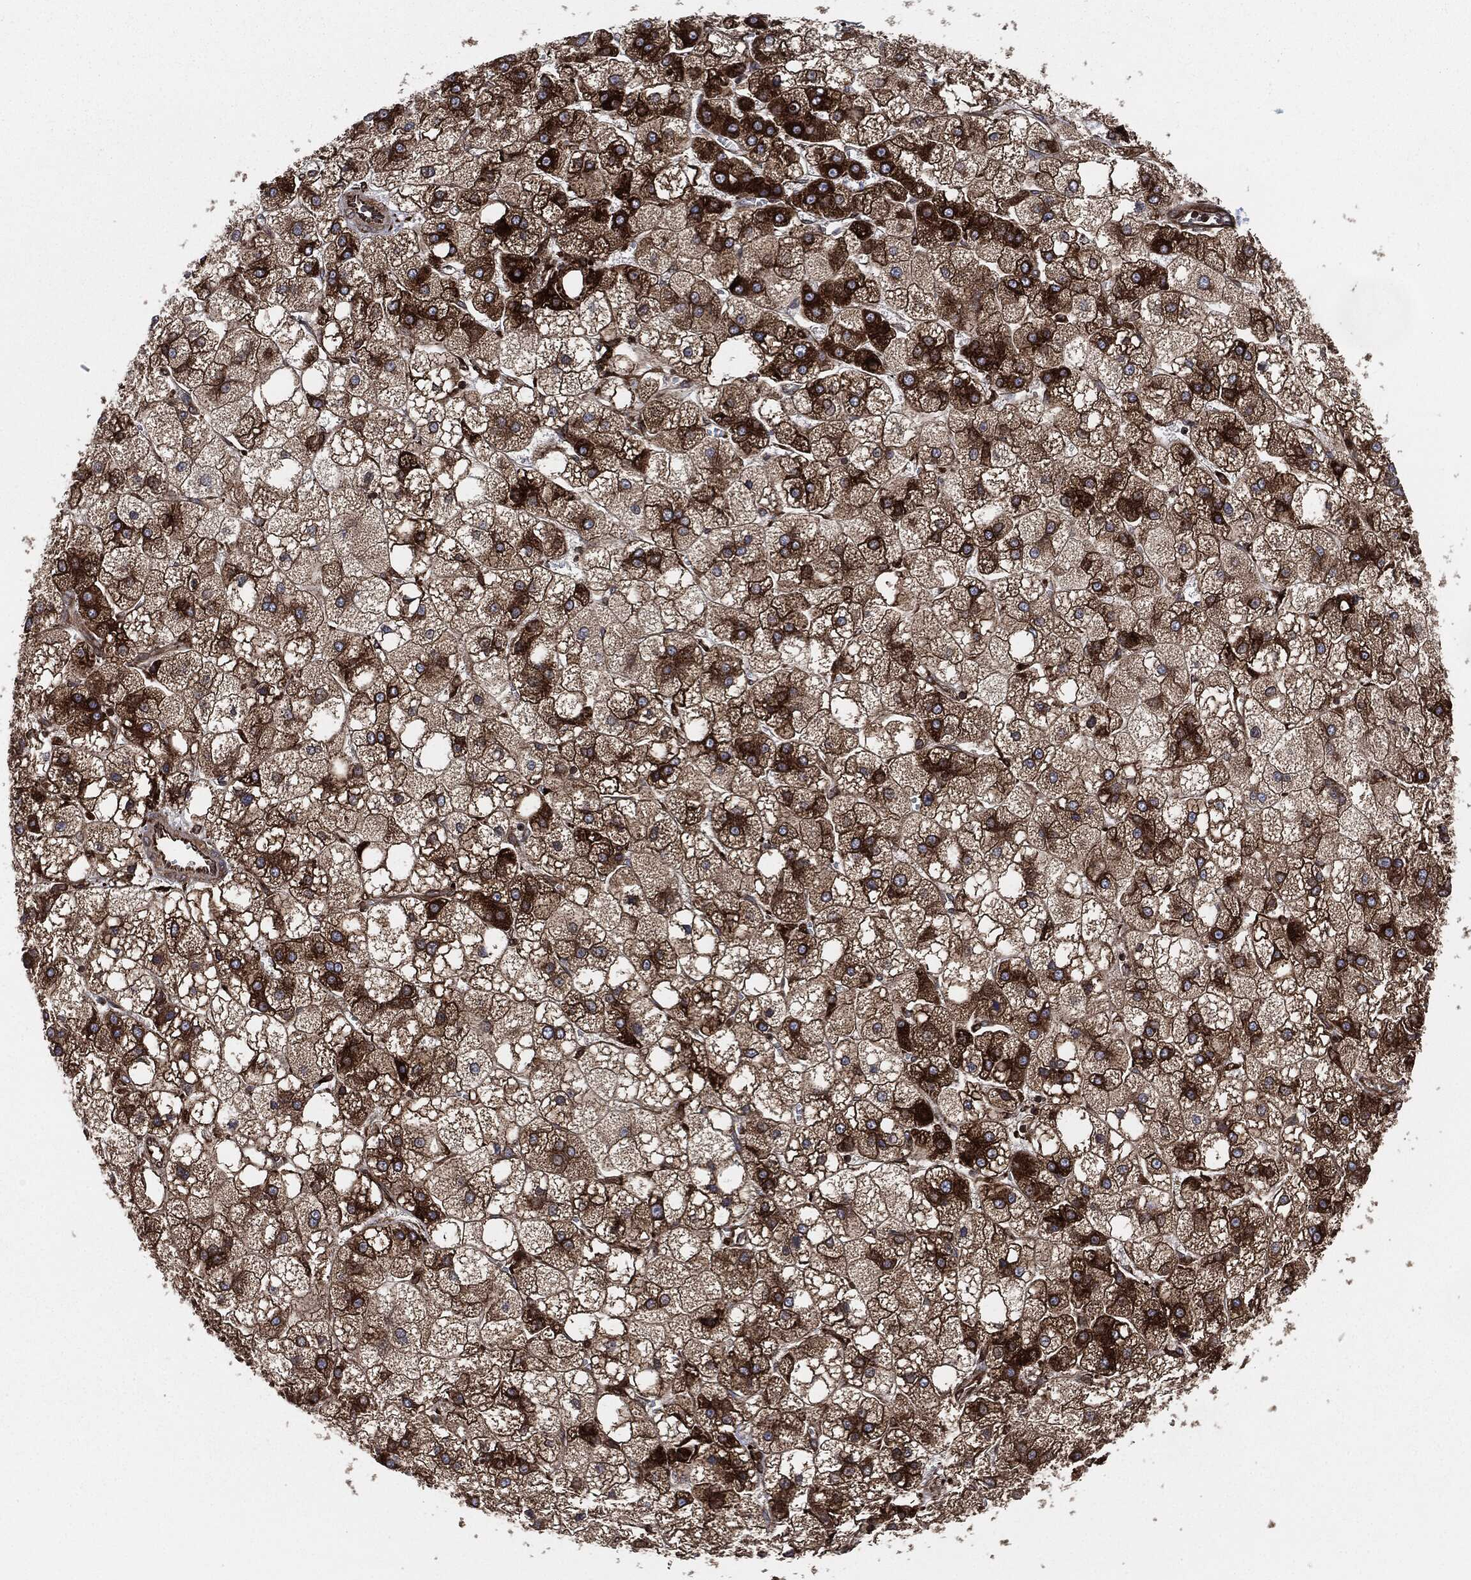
{"staining": {"intensity": "strong", "quantity": "25%-75%", "location": "cytoplasmic/membranous"}, "tissue": "liver cancer", "cell_type": "Tumor cells", "image_type": "cancer", "snomed": [{"axis": "morphology", "description": "Carcinoma, Hepatocellular, NOS"}, {"axis": "topography", "description": "Liver"}], "caption": "The micrograph reveals staining of hepatocellular carcinoma (liver), revealing strong cytoplasmic/membranous protein staining (brown color) within tumor cells.", "gene": "CALR", "patient": {"sex": "male", "age": 73}}